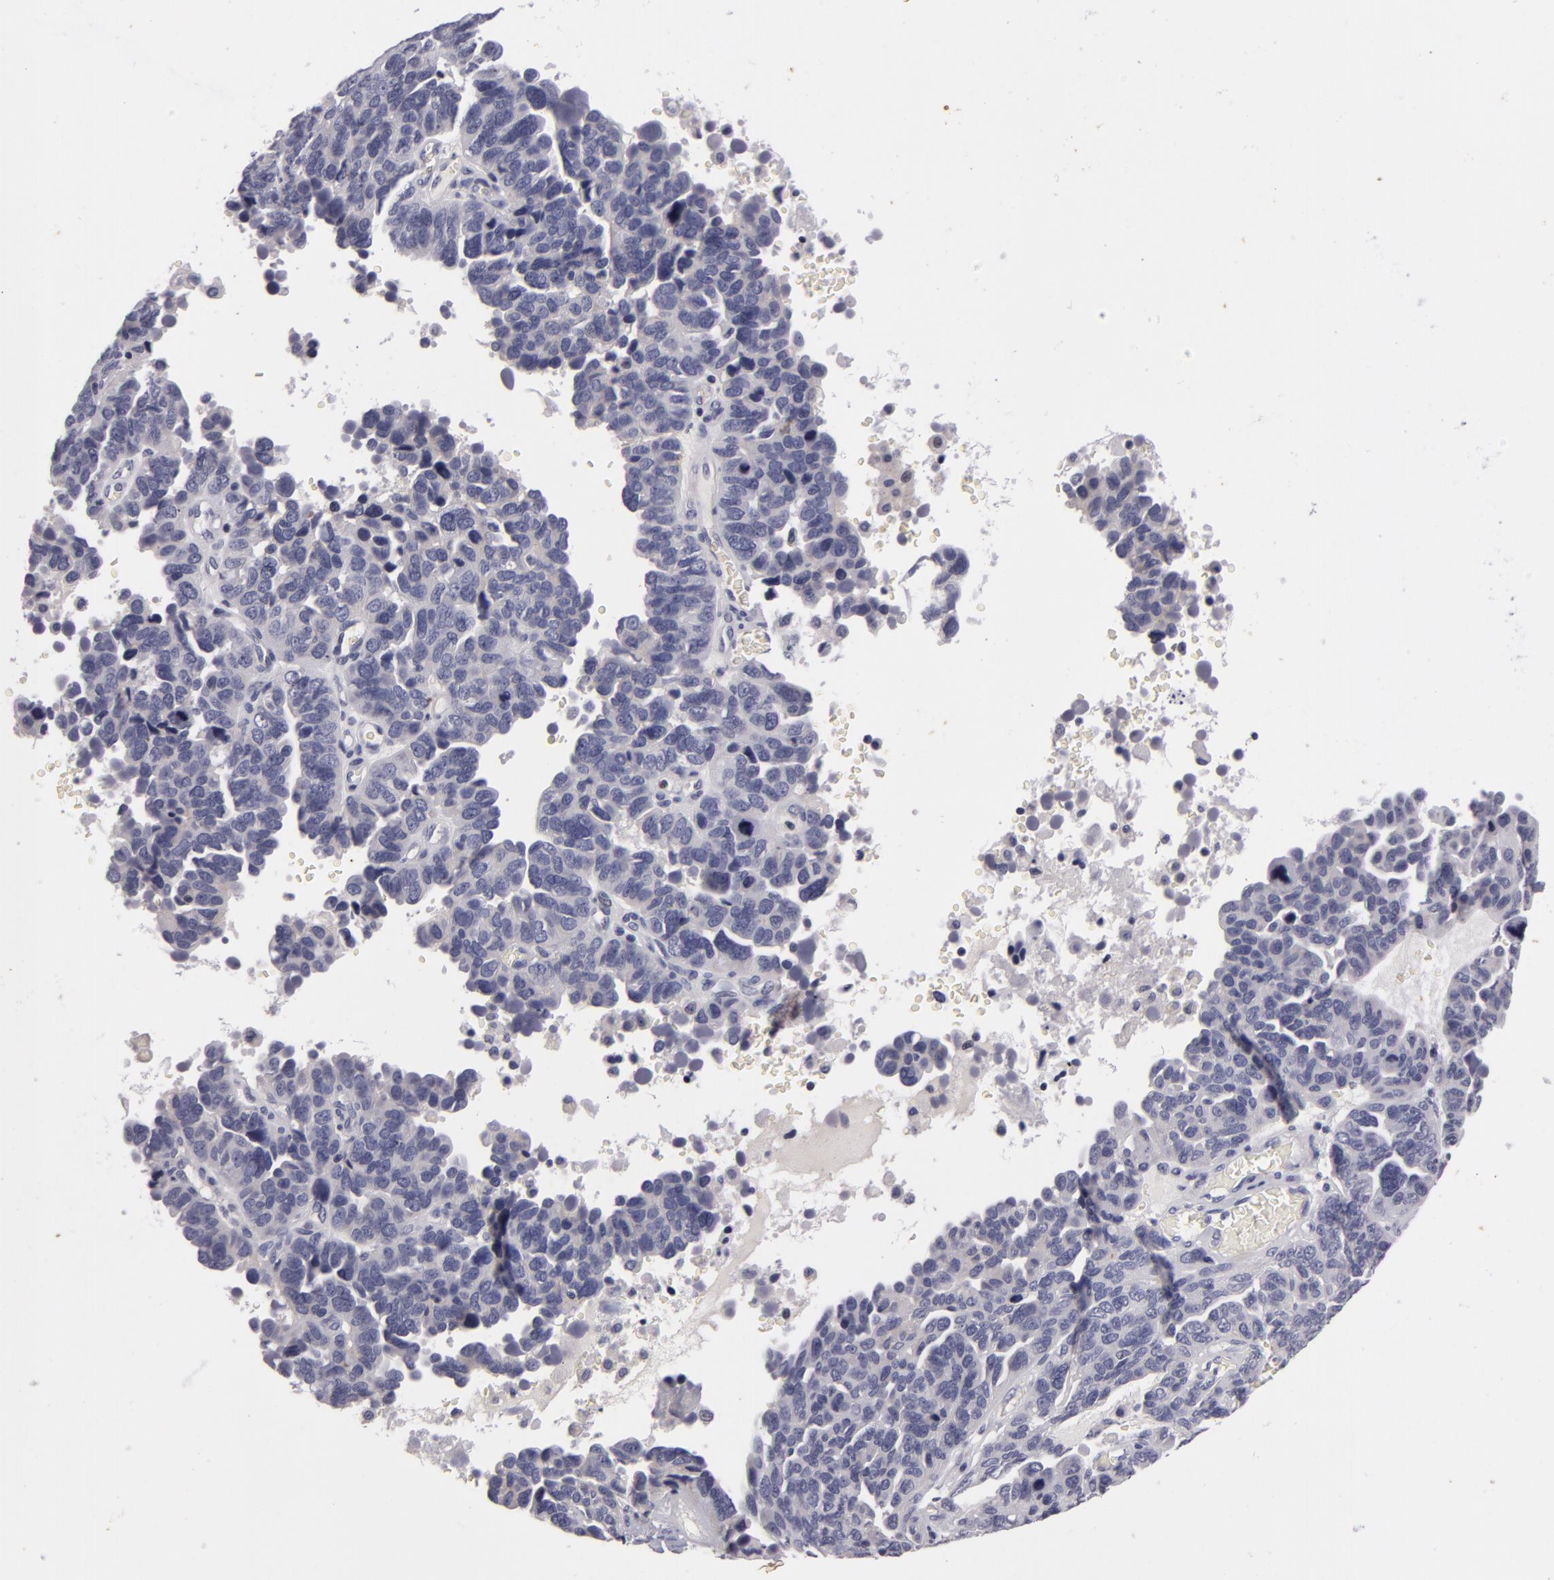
{"staining": {"intensity": "negative", "quantity": "none", "location": "none"}, "tissue": "ovarian cancer", "cell_type": "Tumor cells", "image_type": "cancer", "snomed": [{"axis": "morphology", "description": "Cystadenocarcinoma, serous, NOS"}, {"axis": "topography", "description": "Ovary"}], "caption": "Immunohistochemistry micrograph of human ovarian serous cystadenocarcinoma stained for a protein (brown), which exhibits no staining in tumor cells. (Stains: DAB (3,3'-diaminobenzidine) immunohistochemistry with hematoxylin counter stain, Microscopy: brightfield microscopy at high magnification).", "gene": "NLGN4X", "patient": {"sex": "female", "age": 64}}